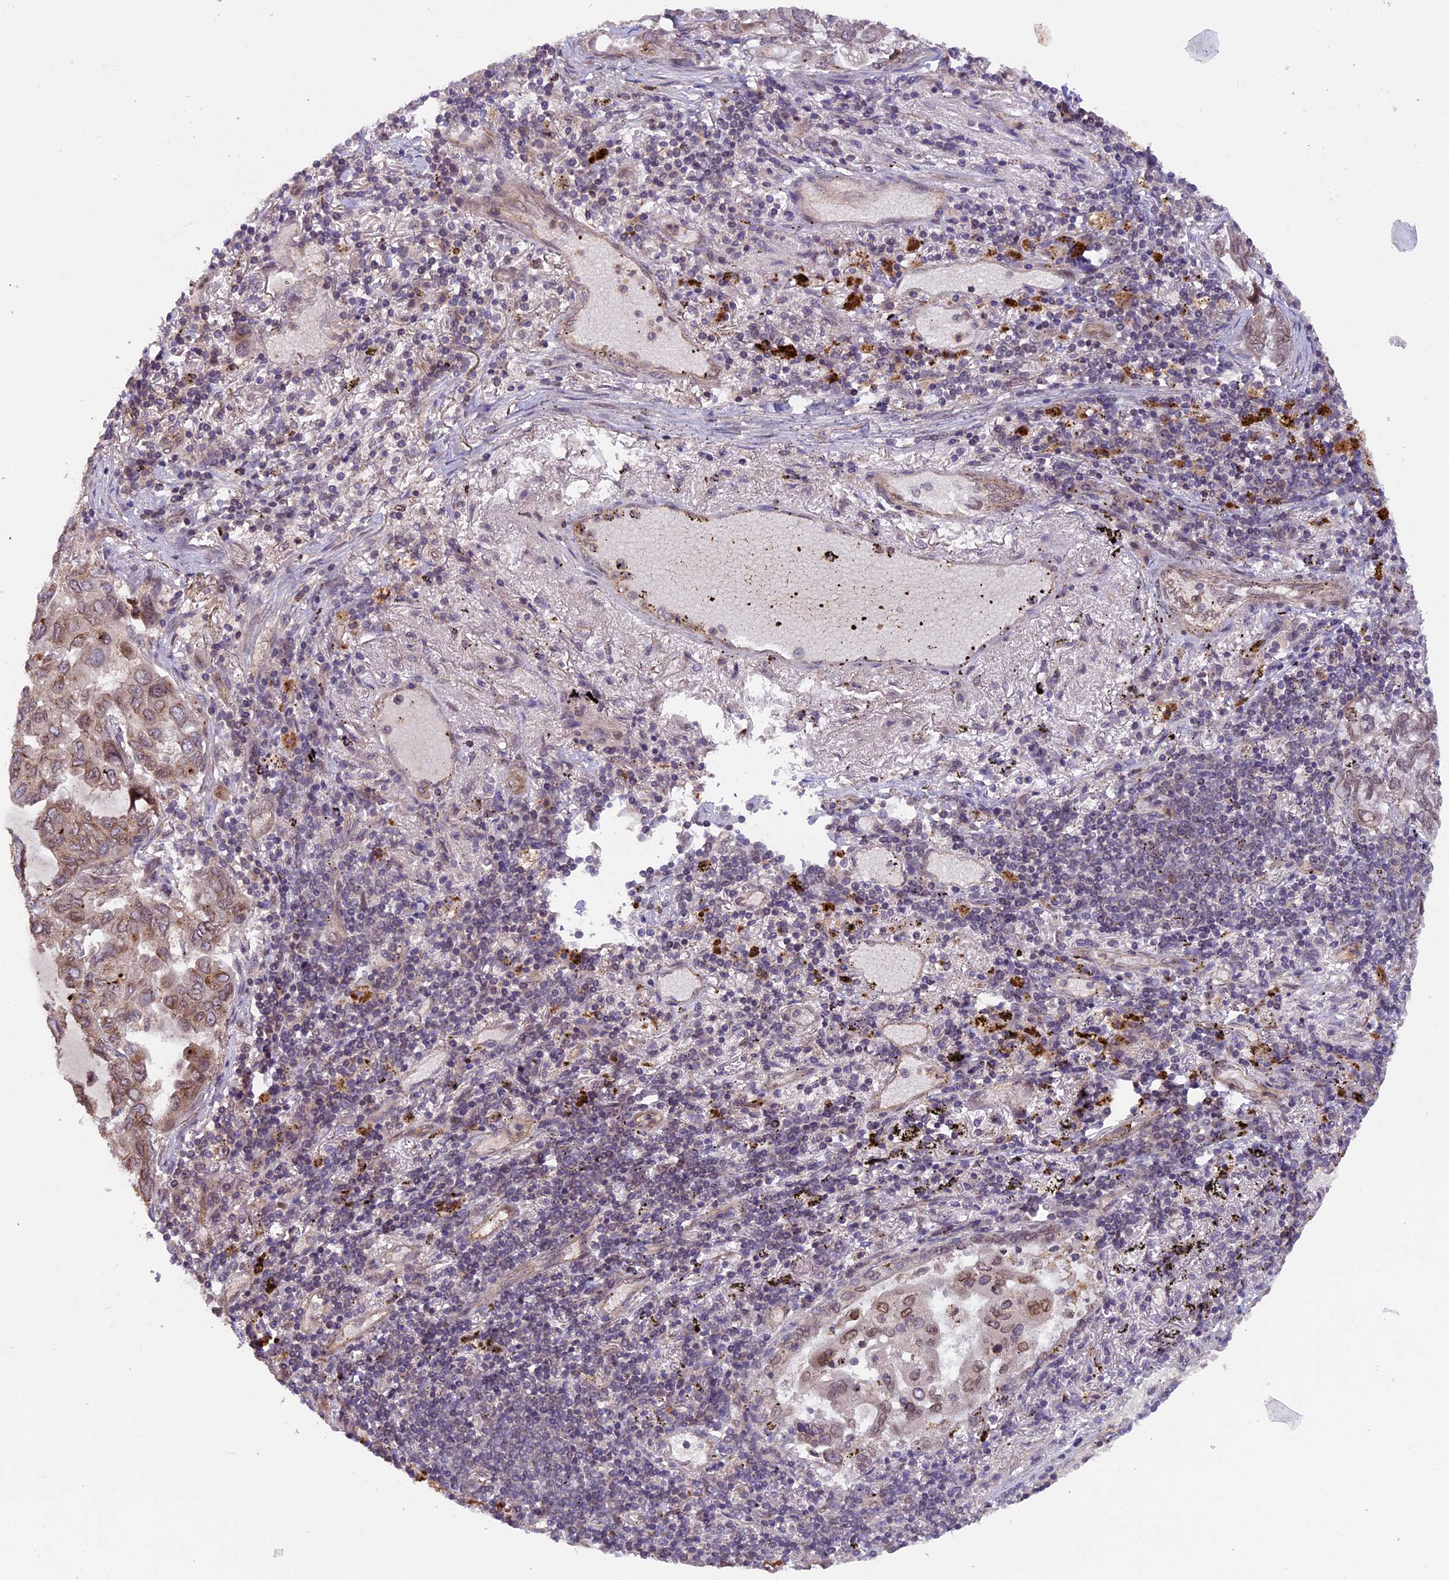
{"staining": {"intensity": "moderate", "quantity": ">75%", "location": "cytoplasmic/membranous,nuclear"}, "tissue": "lung cancer", "cell_type": "Tumor cells", "image_type": "cancer", "snomed": [{"axis": "morphology", "description": "Adenocarcinoma, NOS"}, {"axis": "topography", "description": "Lung"}], "caption": "Lung cancer (adenocarcinoma) stained with immunohistochemistry (IHC) shows moderate cytoplasmic/membranous and nuclear expression in about >75% of tumor cells.", "gene": "CCDC125", "patient": {"sex": "male", "age": 64}}